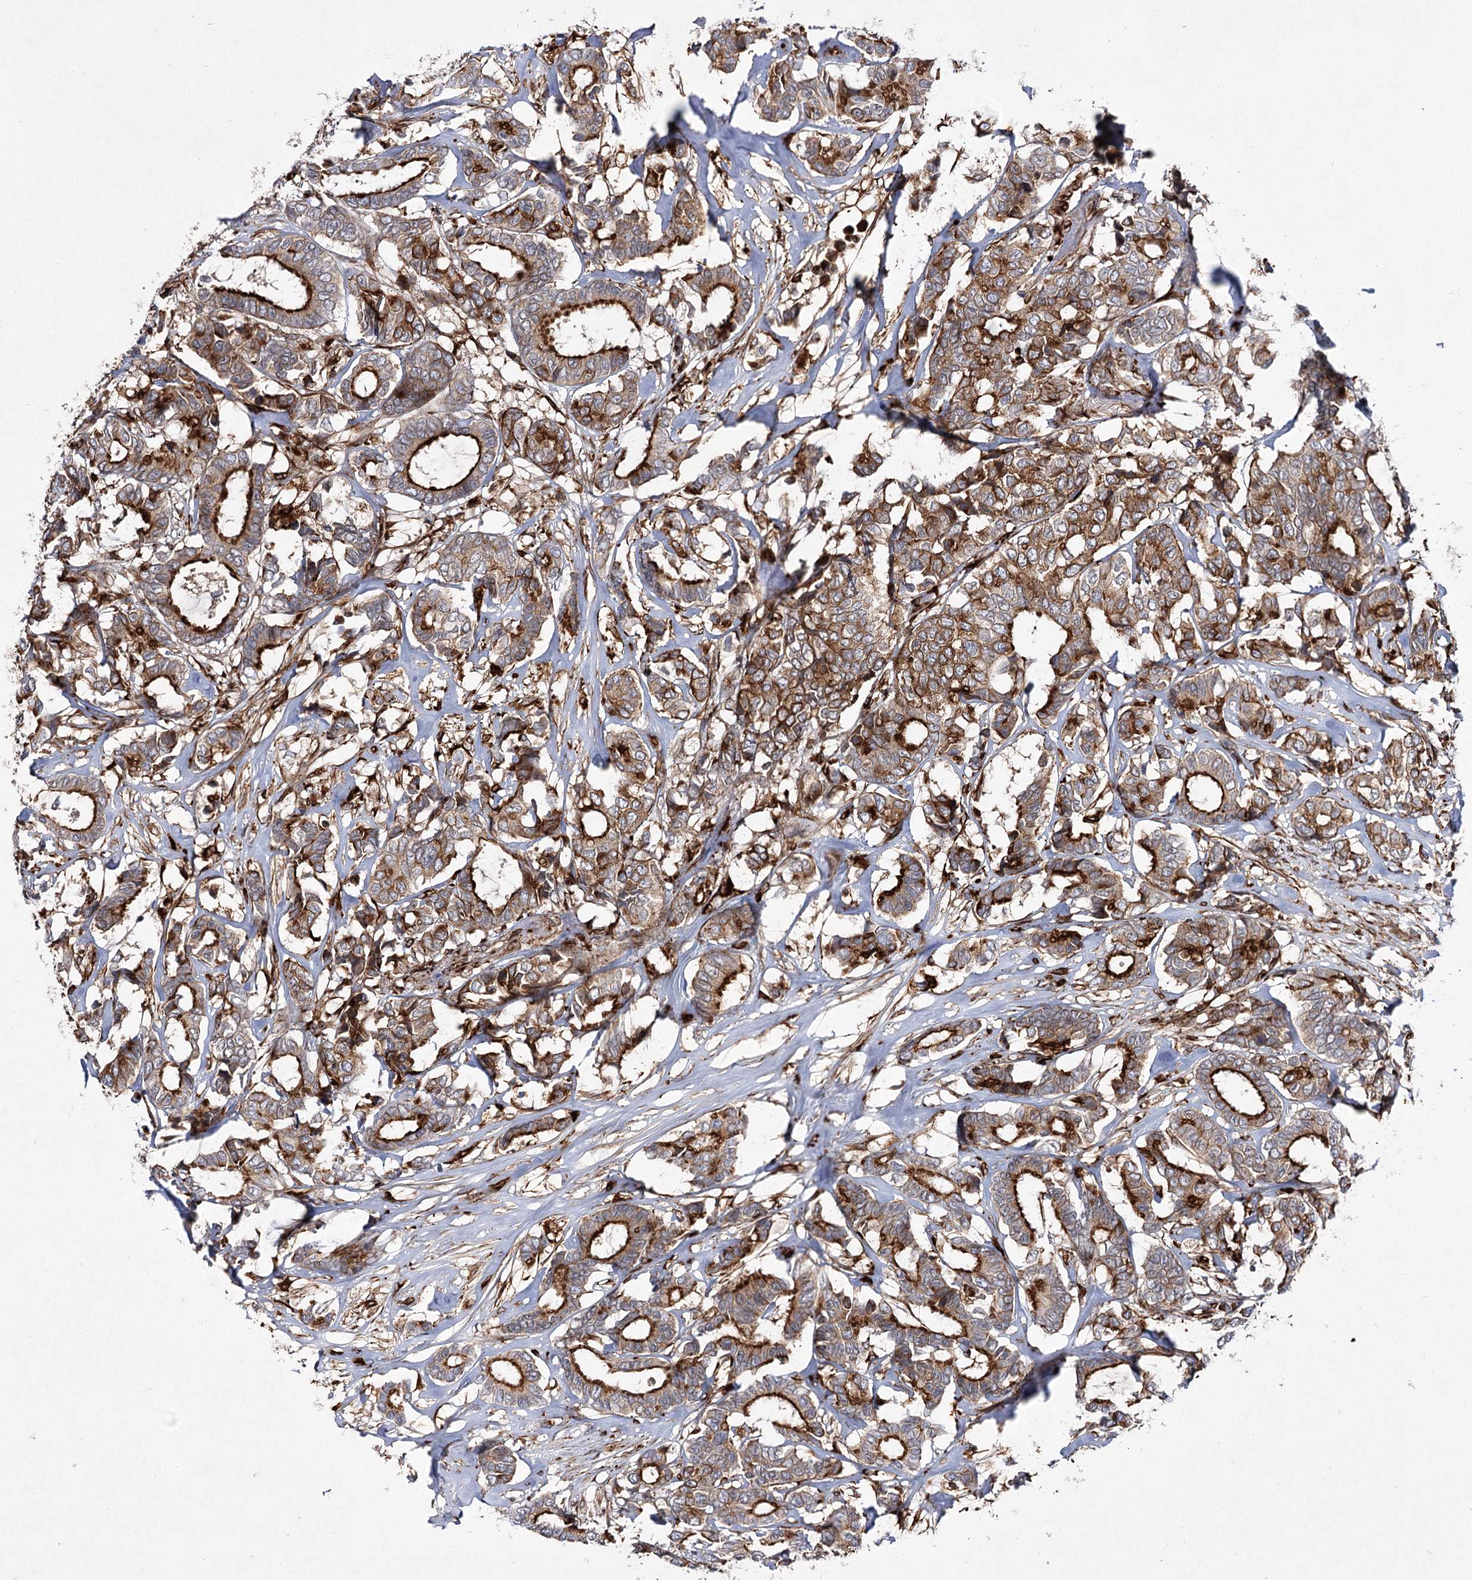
{"staining": {"intensity": "moderate", "quantity": ">75%", "location": "cytoplasmic/membranous"}, "tissue": "breast cancer", "cell_type": "Tumor cells", "image_type": "cancer", "snomed": [{"axis": "morphology", "description": "Duct carcinoma"}, {"axis": "topography", "description": "Breast"}], "caption": "Immunohistochemistry of breast cancer (intraductal carcinoma) exhibits medium levels of moderate cytoplasmic/membranous positivity in about >75% of tumor cells.", "gene": "DPEP2", "patient": {"sex": "female", "age": 87}}